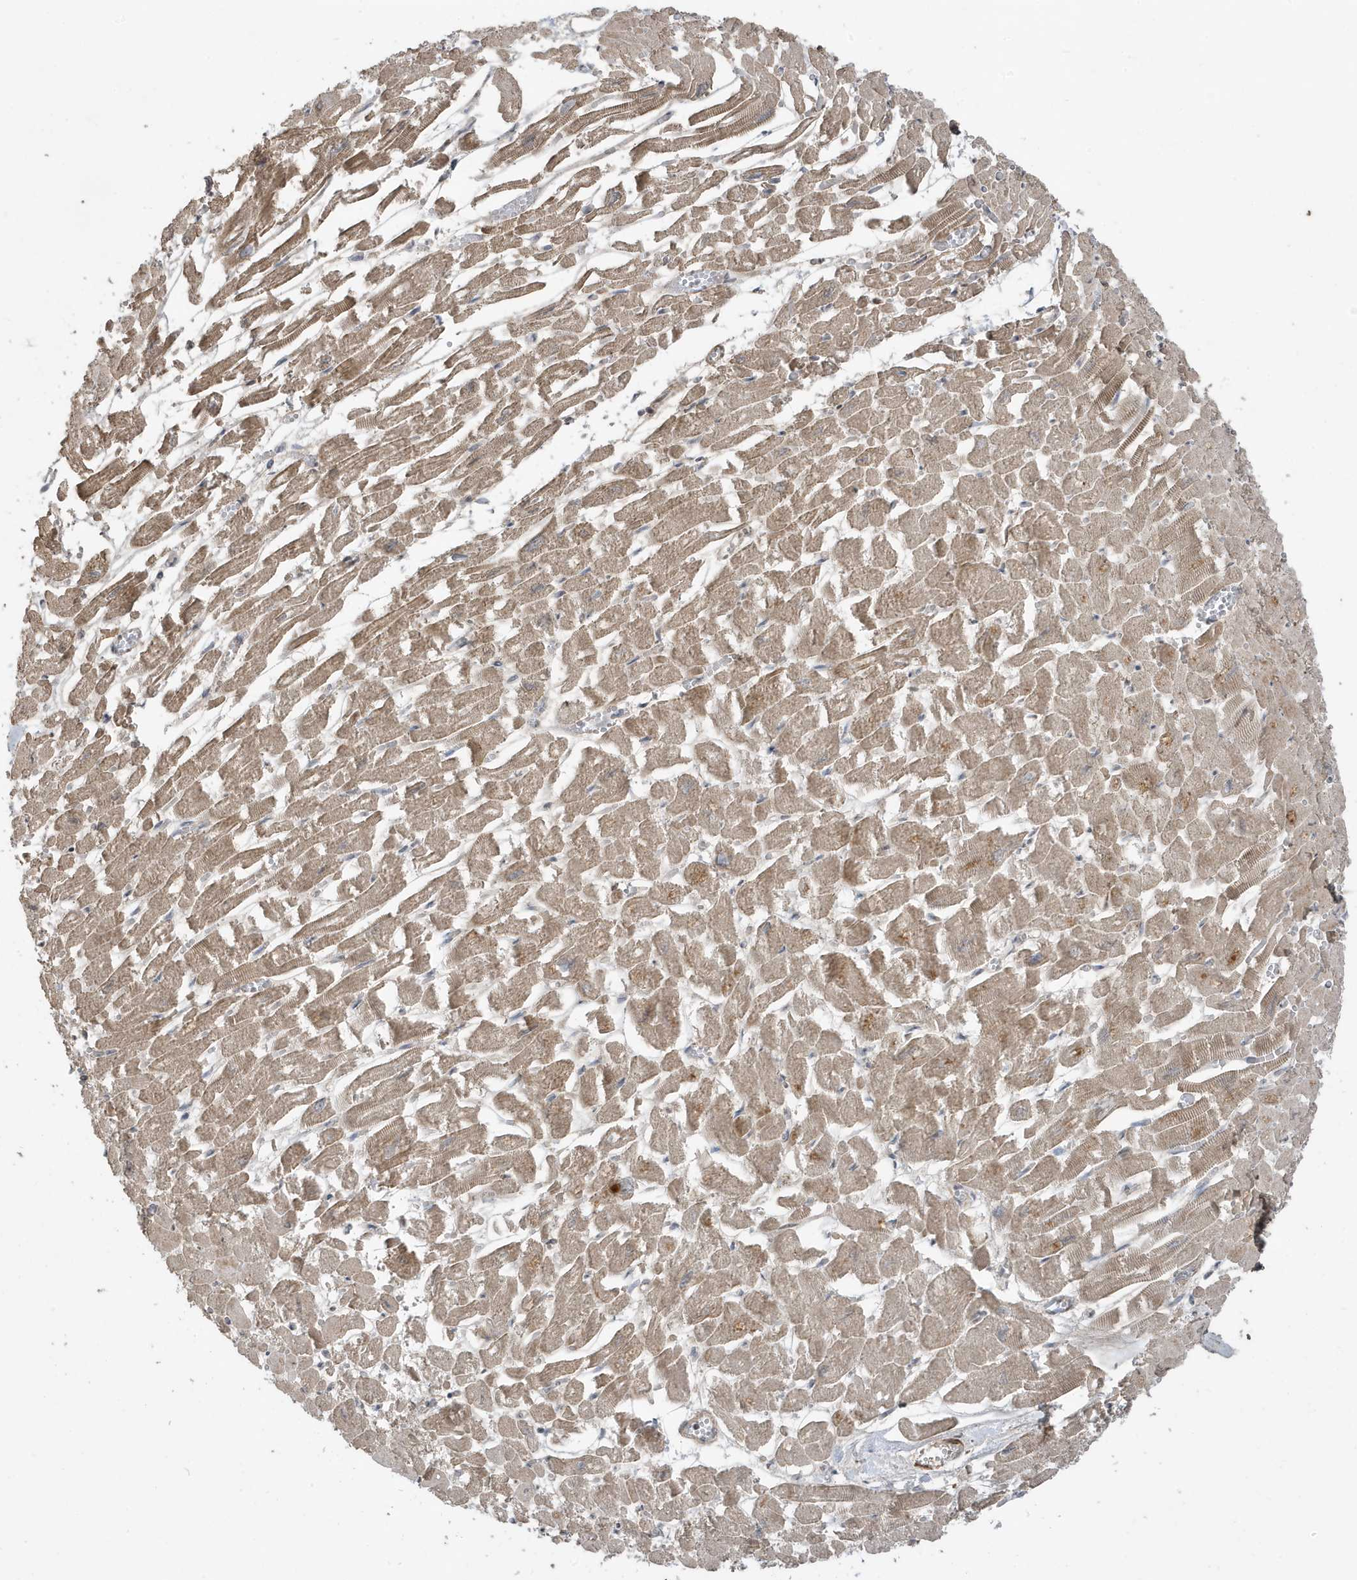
{"staining": {"intensity": "moderate", "quantity": ">75%", "location": "cytoplasmic/membranous"}, "tissue": "heart muscle", "cell_type": "Cardiomyocytes", "image_type": "normal", "snomed": [{"axis": "morphology", "description": "Normal tissue, NOS"}, {"axis": "topography", "description": "Heart"}], "caption": "A brown stain highlights moderate cytoplasmic/membranous expression of a protein in cardiomyocytes of normal heart muscle.", "gene": "PRRT3", "patient": {"sex": "male", "age": 54}}